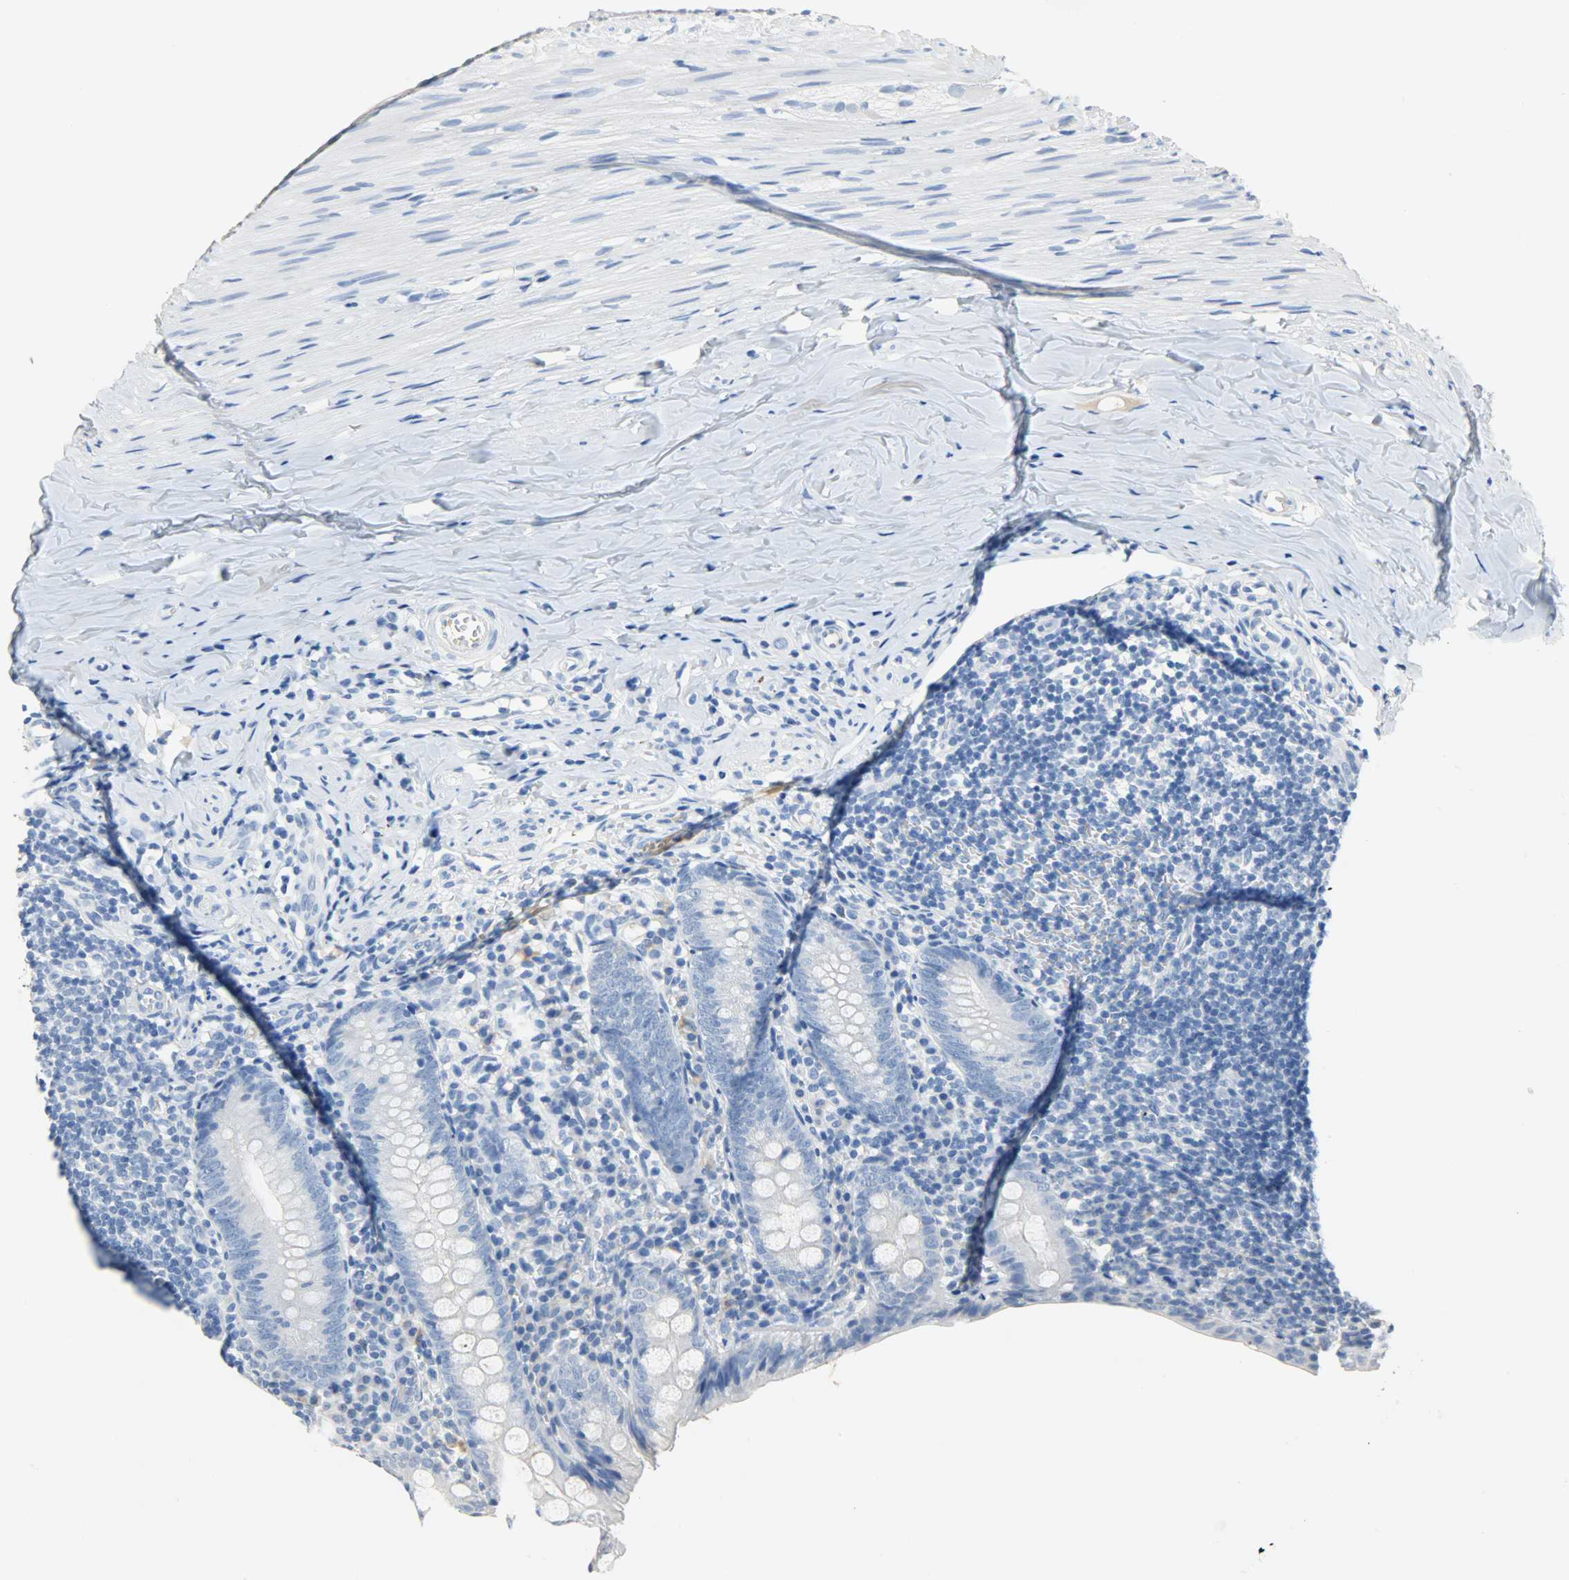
{"staining": {"intensity": "negative", "quantity": "none", "location": "none"}, "tissue": "appendix", "cell_type": "Glandular cells", "image_type": "normal", "snomed": [{"axis": "morphology", "description": "Normal tissue, NOS"}, {"axis": "topography", "description": "Appendix"}], "caption": "DAB (3,3'-diaminobenzidine) immunohistochemical staining of normal human appendix demonstrates no significant staining in glandular cells. The staining was performed using DAB to visualize the protein expression in brown, while the nuclei were stained in blue with hematoxylin (Magnification: 20x).", "gene": "CRP", "patient": {"sex": "female", "age": 10}}